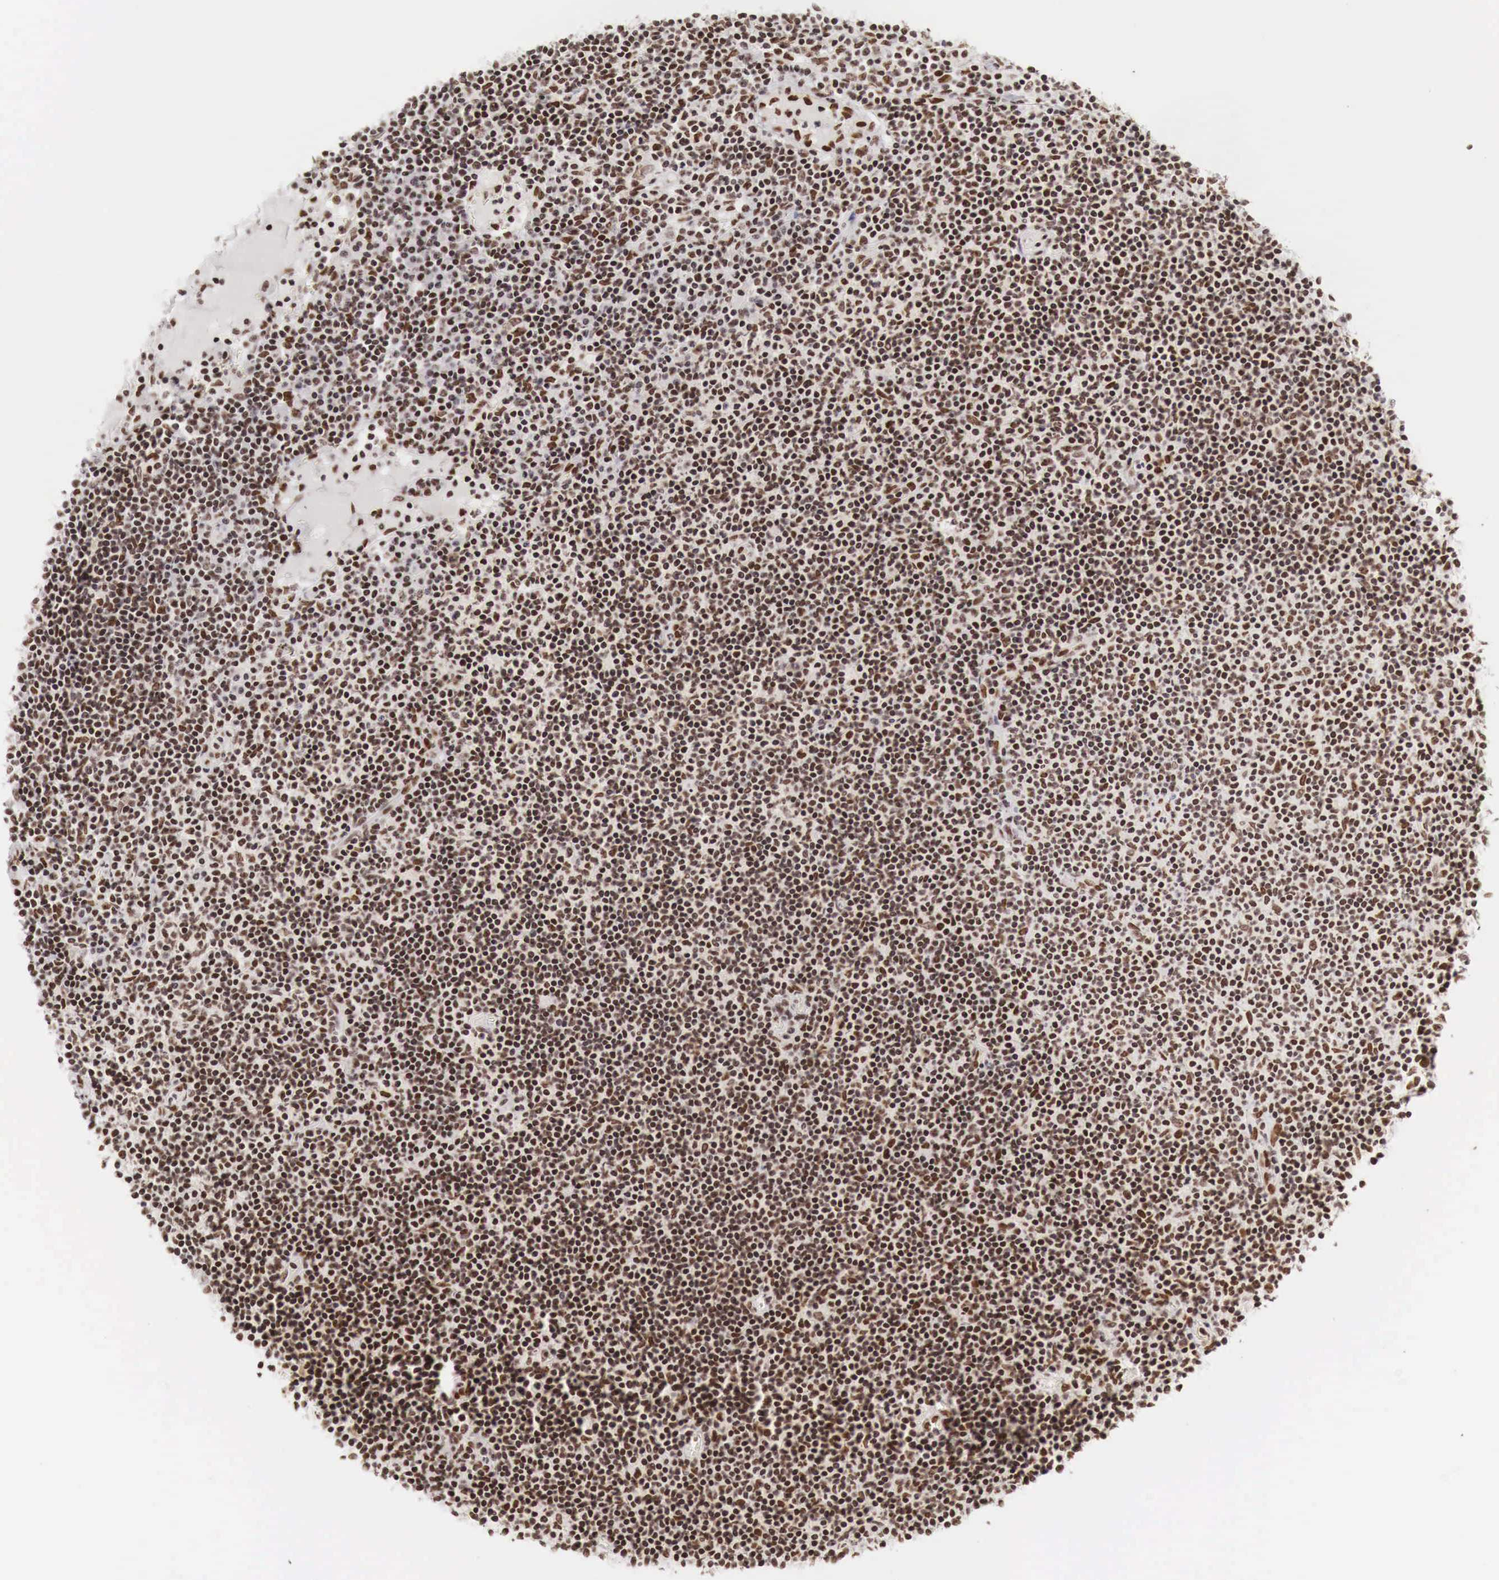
{"staining": {"intensity": "strong", "quantity": ">75%", "location": "nuclear"}, "tissue": "lymph node", "cell_type": "Germinal center cells", "image_type": "normal", "snomed": [{"axis": "morphology", "description": "Normal tissue, NOS"}, {"axis": "topography", "description": "Lymph node"}], "caption": "Immunohistochemistry (IHC) micrograph of unremarkable lymph node: human lymph node stained using immunohistochemistry shows high levels of strong protein expression localized specifically in the nuclear of germinal center cells, appearing as a nuclear brown color.", "gene": "PHF14", "patient": {"sex": "female", "age": 55}}